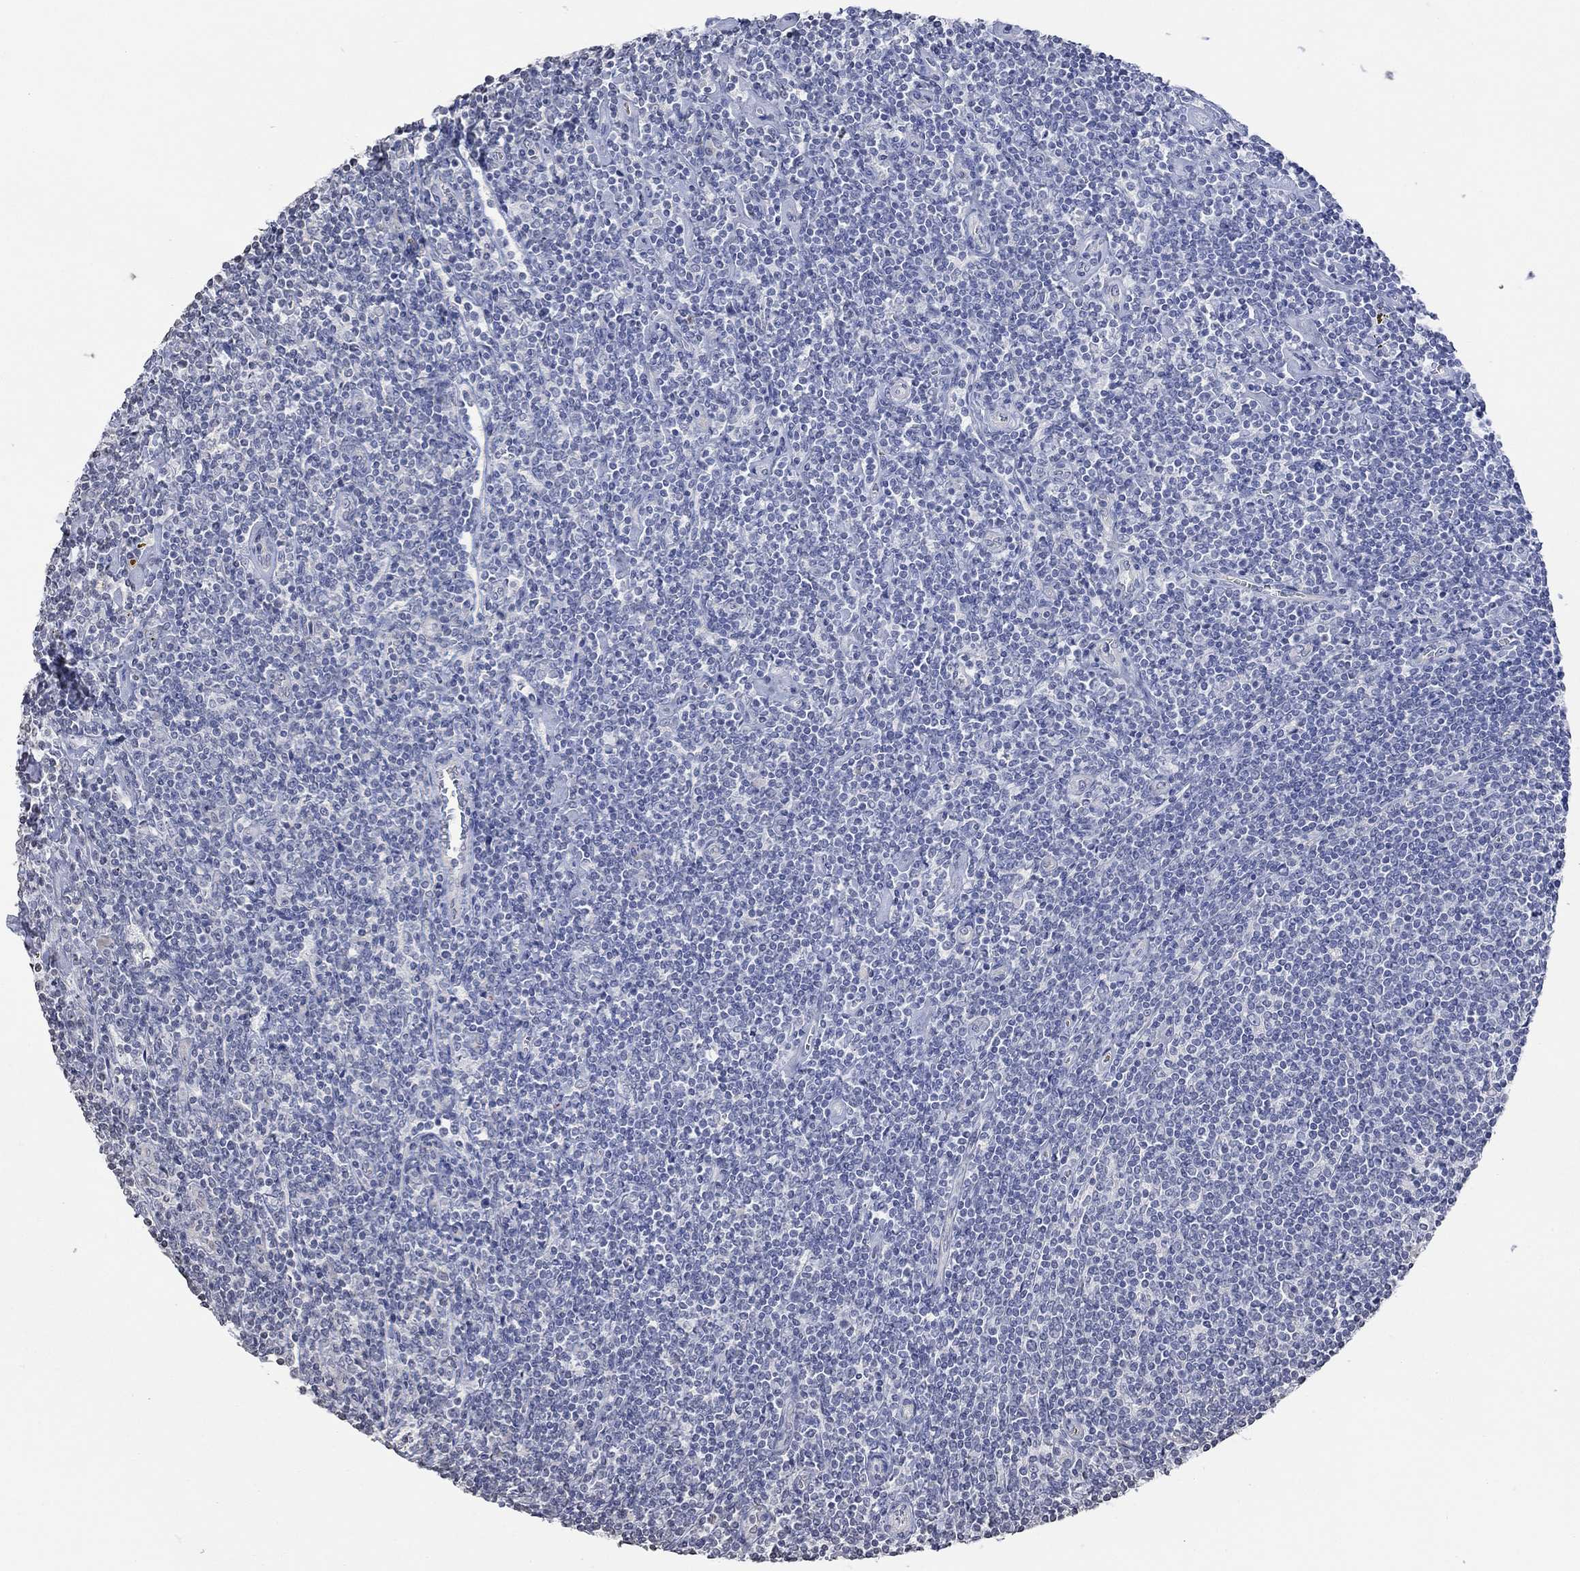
{"staining": {"intensity": "negative", "quantity": "none", "location": "none"}, "tissue": "lymphoma", "cell_type": "Tumor cells", "image_type": "cancer", "snomed": [{"axis": "morphology", "description": "Hodgkin's disease, NOS"}, {"axis": "topography", "description": "Lymph node"}], "caption": "Immunohistochemistry (IHC) histopathology image of neoplastic tissue: human lymphoma stained with DAB demonstrates no significant protein positivity in tumor cells.", "gene": "TMEM255A", "patient": {"sex": "male", "age": 40}}